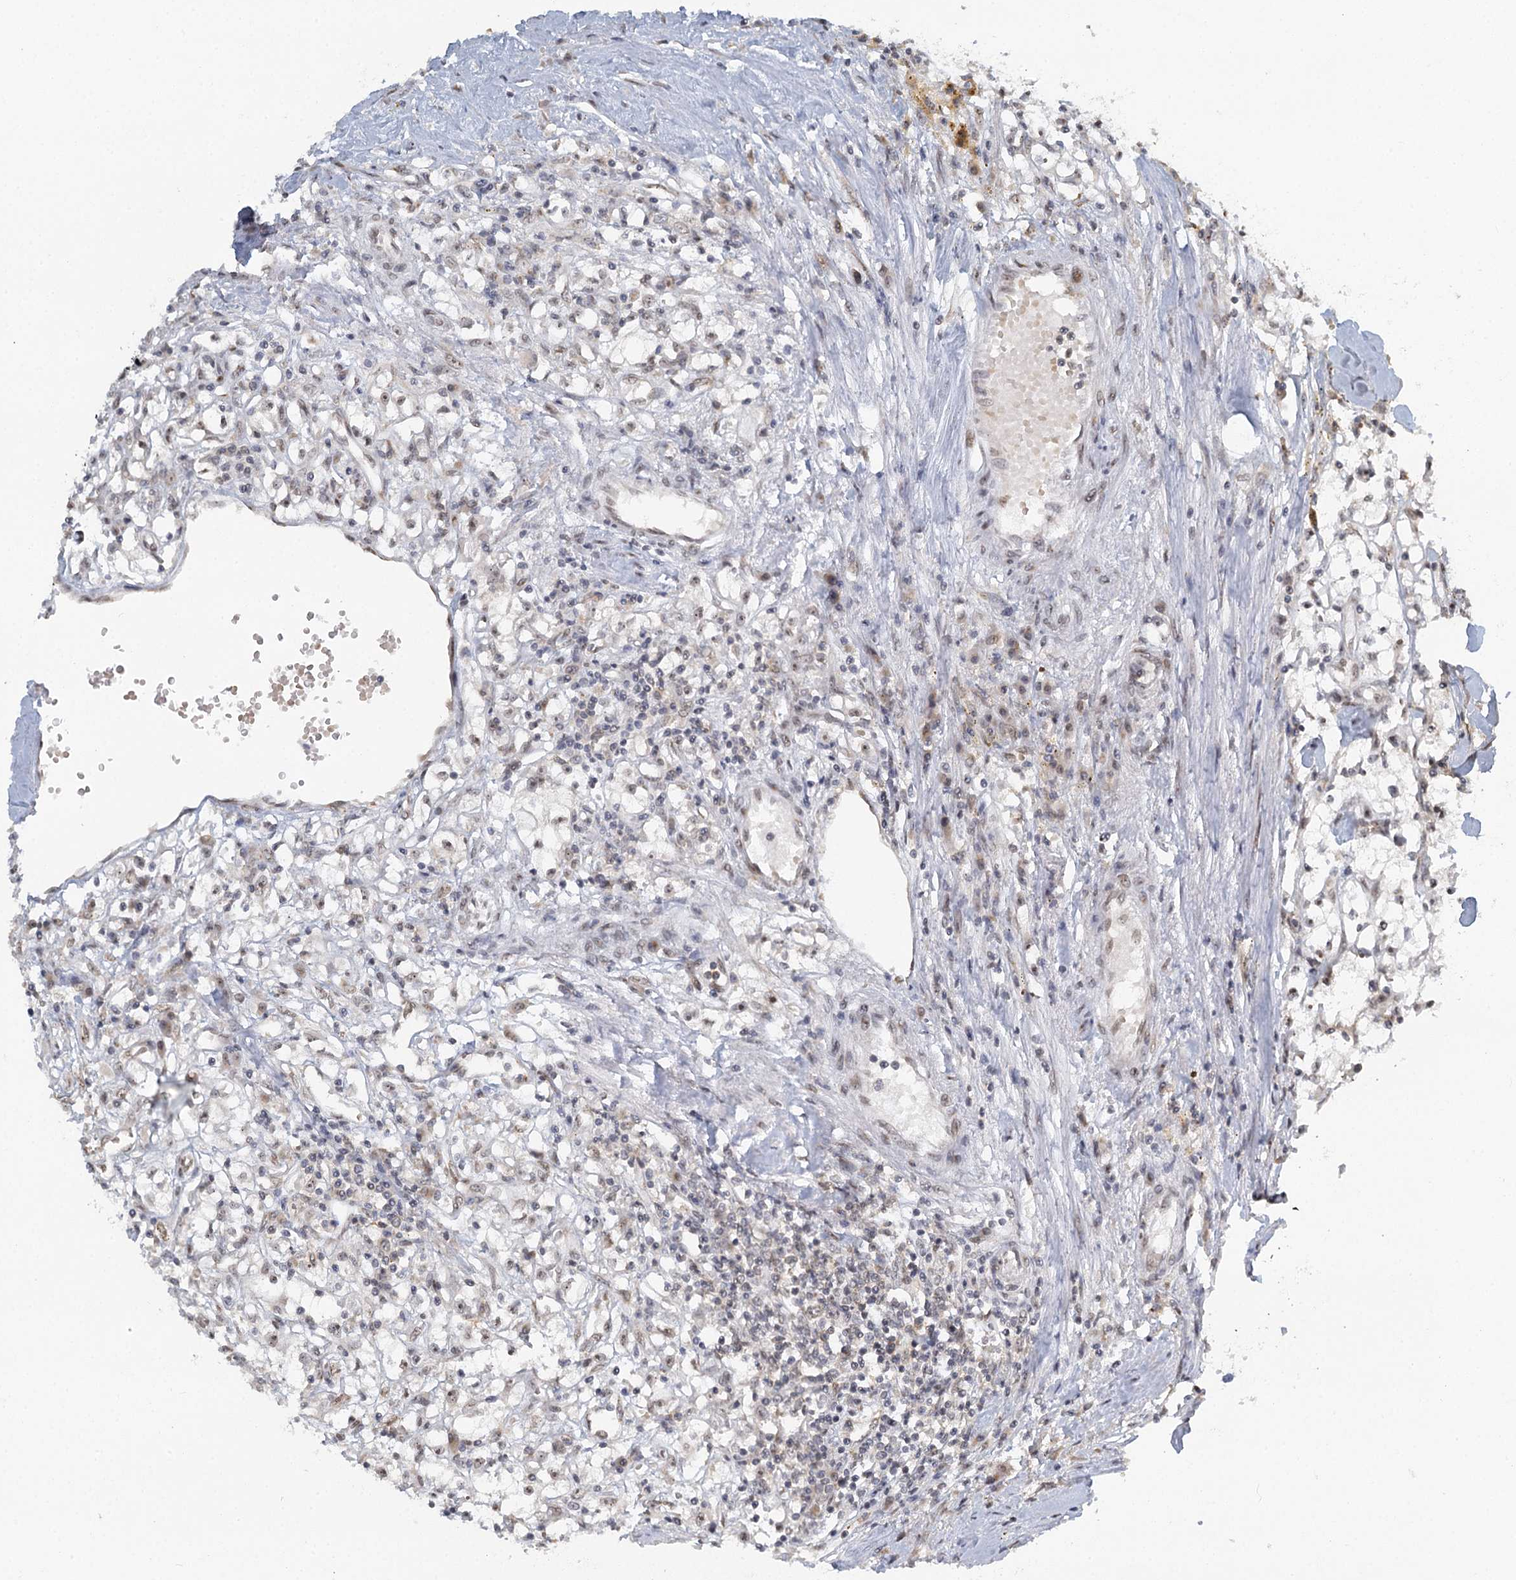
{"staining": {"intensity": "weak", "quantity": "<25%", "location": "nuclear"}, "tissue": "renal cancer", "cell_type": "Tumor cells", "image_type": "cancer", "snomed": [{"axis": "morphology", "description": "Adenocarcinoma, NOS"}, {"axis": "topography", "description": "Kidney"}], "caption": "Tumor cells are negative for brown protein staining in renal adenocarcinoma. (Brightfield microscopy of DAB (3,3'-diaminobenzidine) IHC at high magnification).", "gene": "TREX1", "patient": {"sex": "male", "age": 56}}